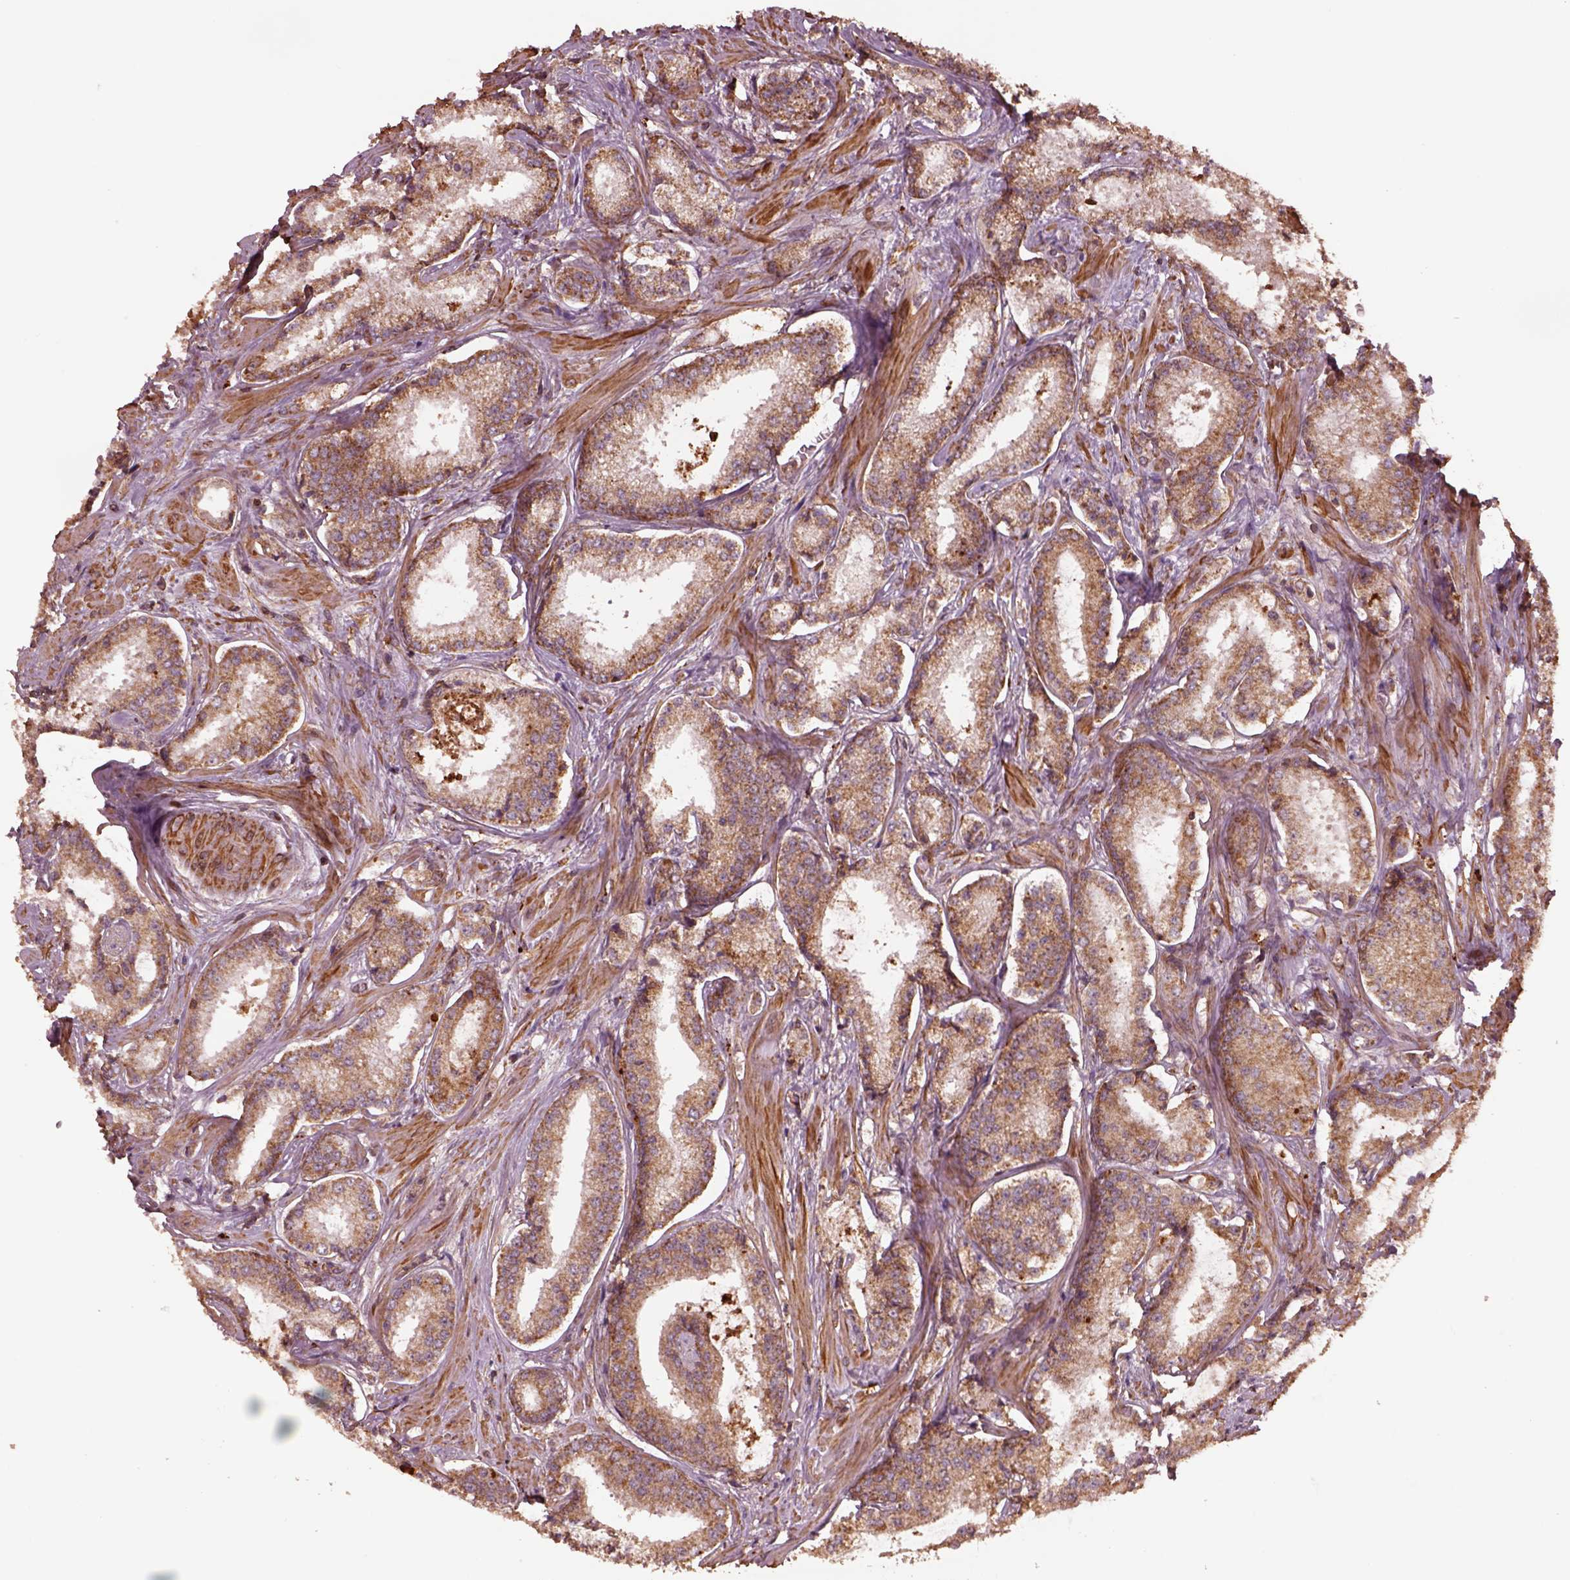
{"staining": {"intensity": "moderate", "quantity": ">75%", "location": "cytoplasmic/membranous"}, "tissue": "prostate cancer", "cell_type": "Tumor cells", "image_type": "cancer", "snomed": [{"axis": "morphology", "description": "Adenocarcinoma, Low grade"}, {"axis": "topography", "description": "Prostate"}], "caption": "Immunohistochemistry (DAB) staining of human prostate cancer (adenocarcinoma (low-grade)) shows moderate cytoplasmic/membranous protein expression in approximately >75% of tumor cells.", "gene": "SEL1L3", "patient": {"sex": "male", "age": 56}}